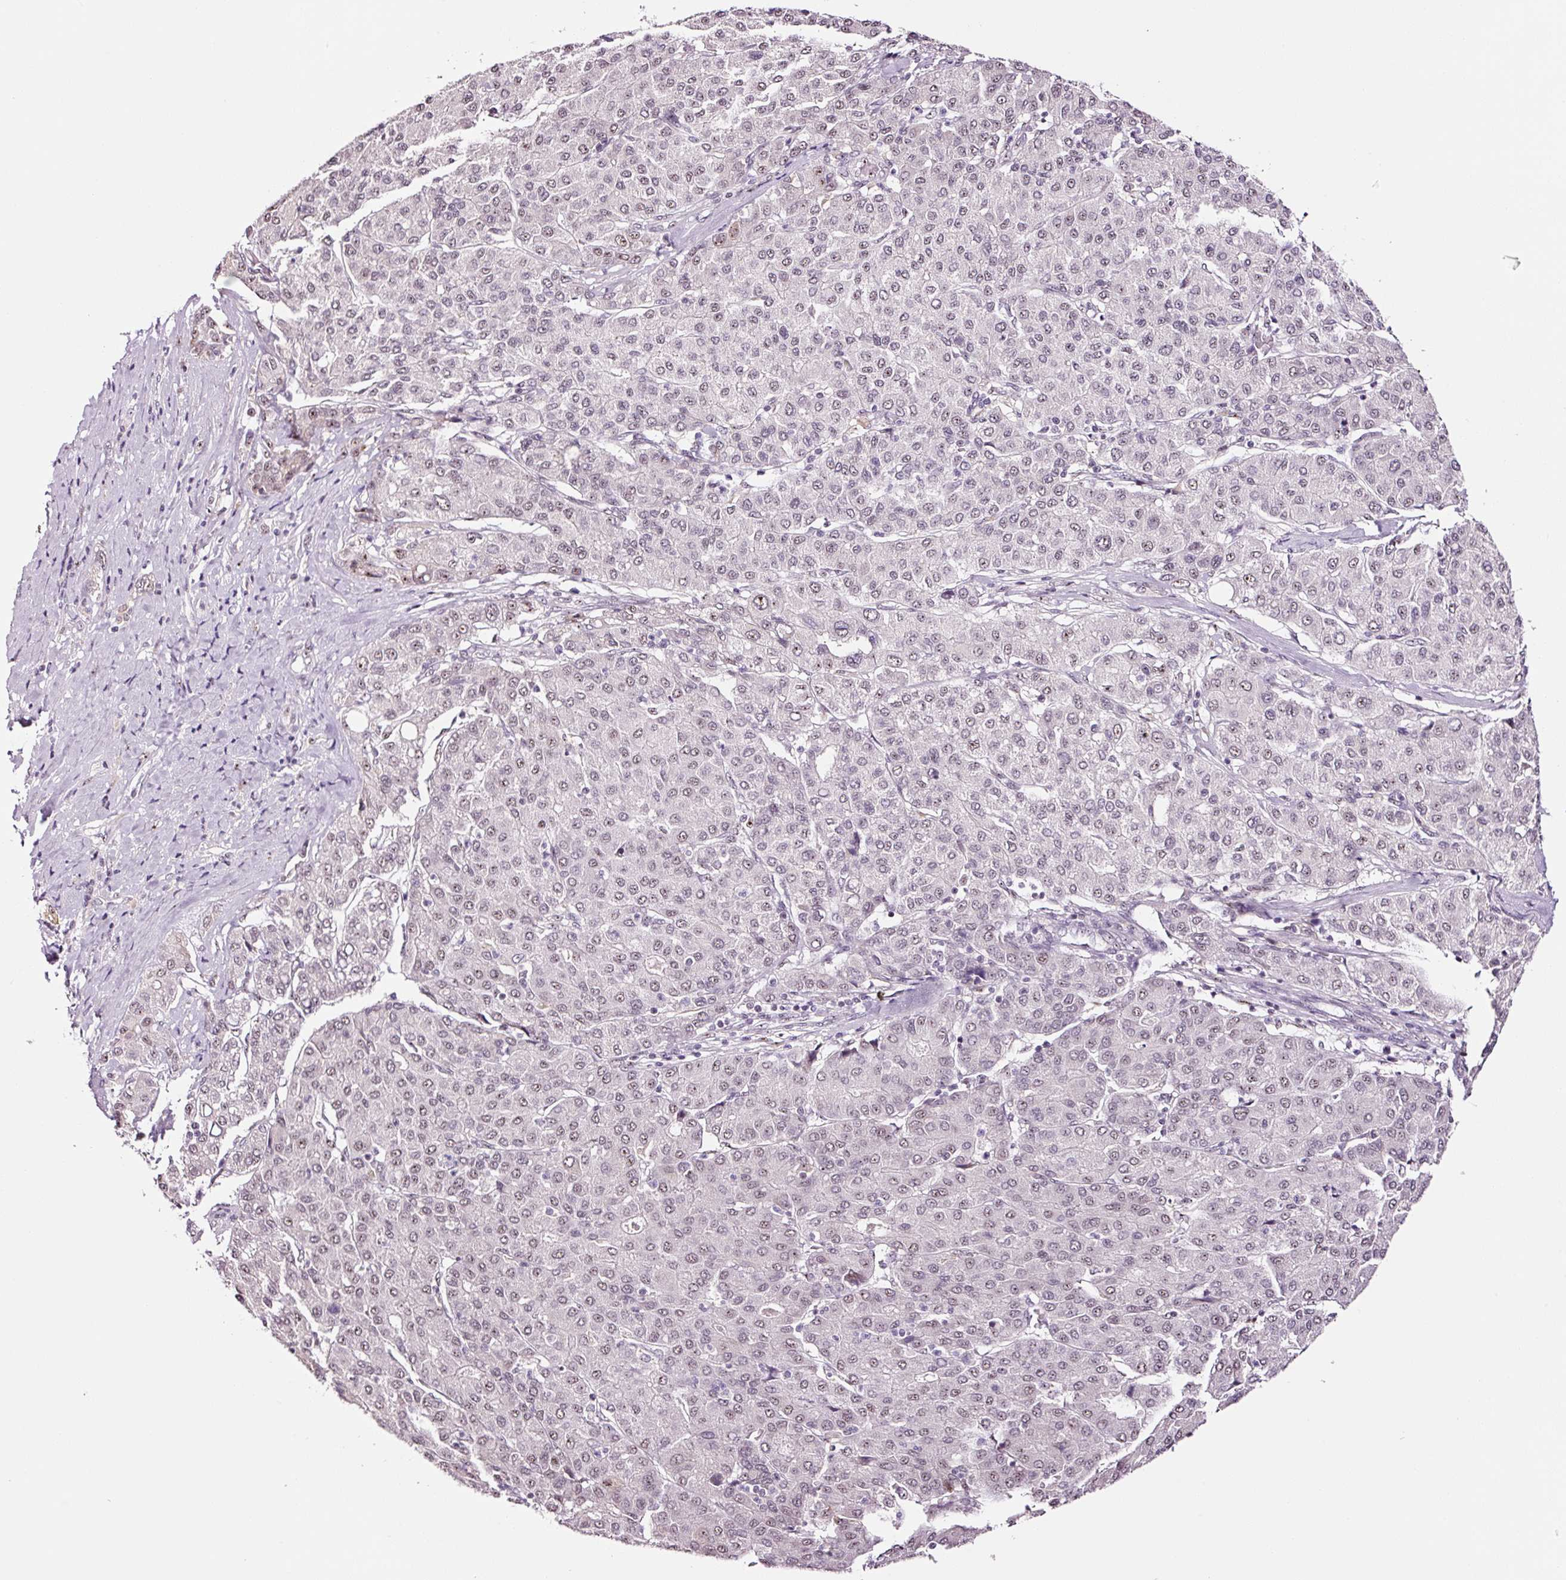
{"staining": {"intensity": "weak", "quantity": "<25%", "location": "nuclear"}, "tissue": "liver cancer", "cell_type": "Tumor cells", "image_type": "cancer", "snomed": [{"axis": "morphology", "description": "Carcinoma, Hepatocellular, NOS"}, {"axis": "topography", "description": "Liver"}], "caption": "Immunohistochemistry histopathology image of liver cancer stained for a protein (brown), which exhibits no staining in tumor cells.", "gene": "GNL3", "patient": {"sex": "male", "age": 65}}